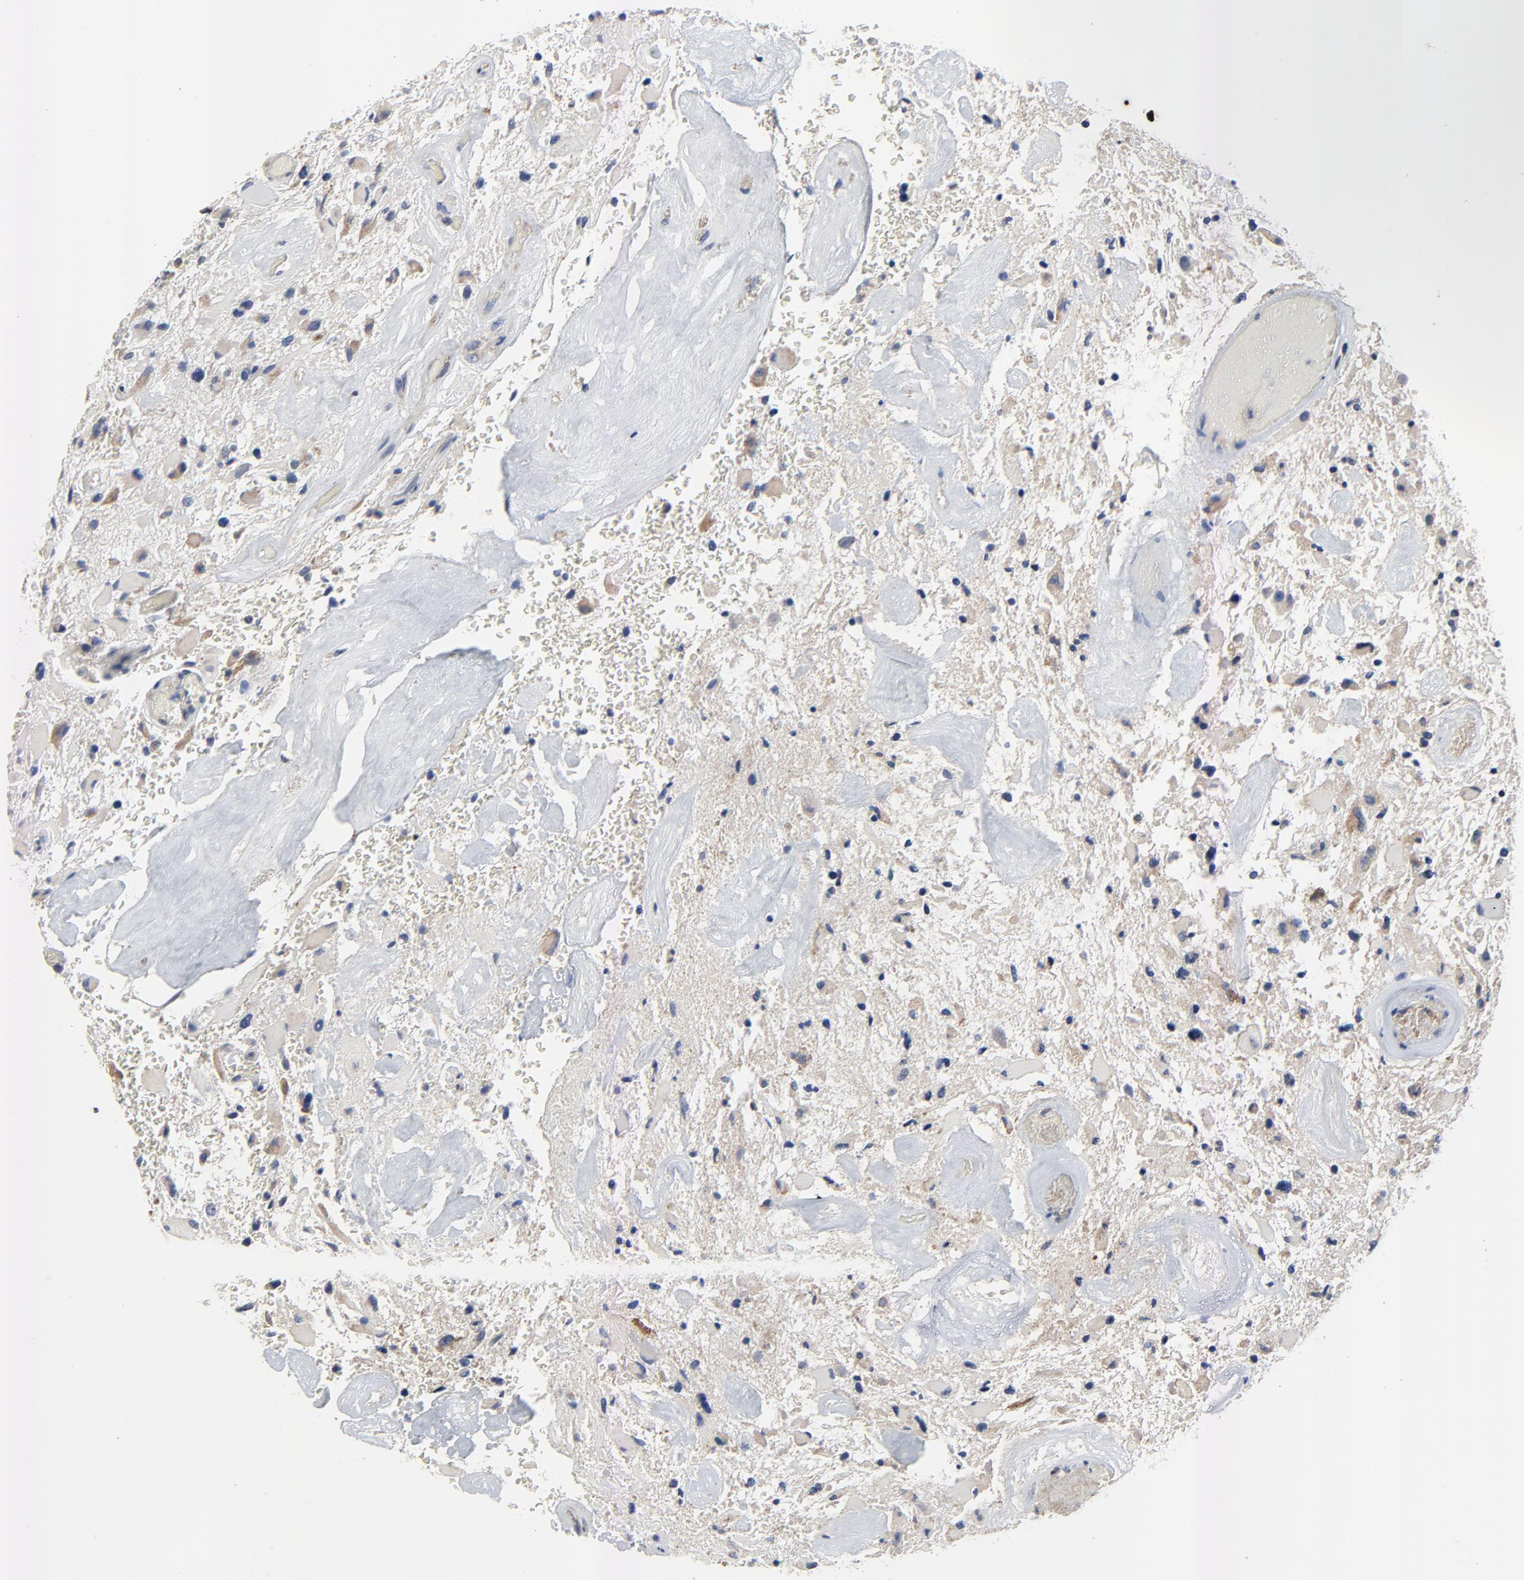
{"staining": {"intensity": "weak", "quantity": "<25%", "location": "cytoplasmic/membranous"}, "tissue": "glioma", "cell_type": "Tumor cells", "image_type": "cancer", "snomed": [{"axis": "morphology", "description": "Glioma, malignant, High grade"}, {"axis": "topography", "description": "Brain"}], "caption": "DAB immunohistochemical staining of human malignant glioma (high-grade) reveals no significant expression in tumor cells.", "gene": "VAV2", "patient": {"sex": "female", "age": 60}}